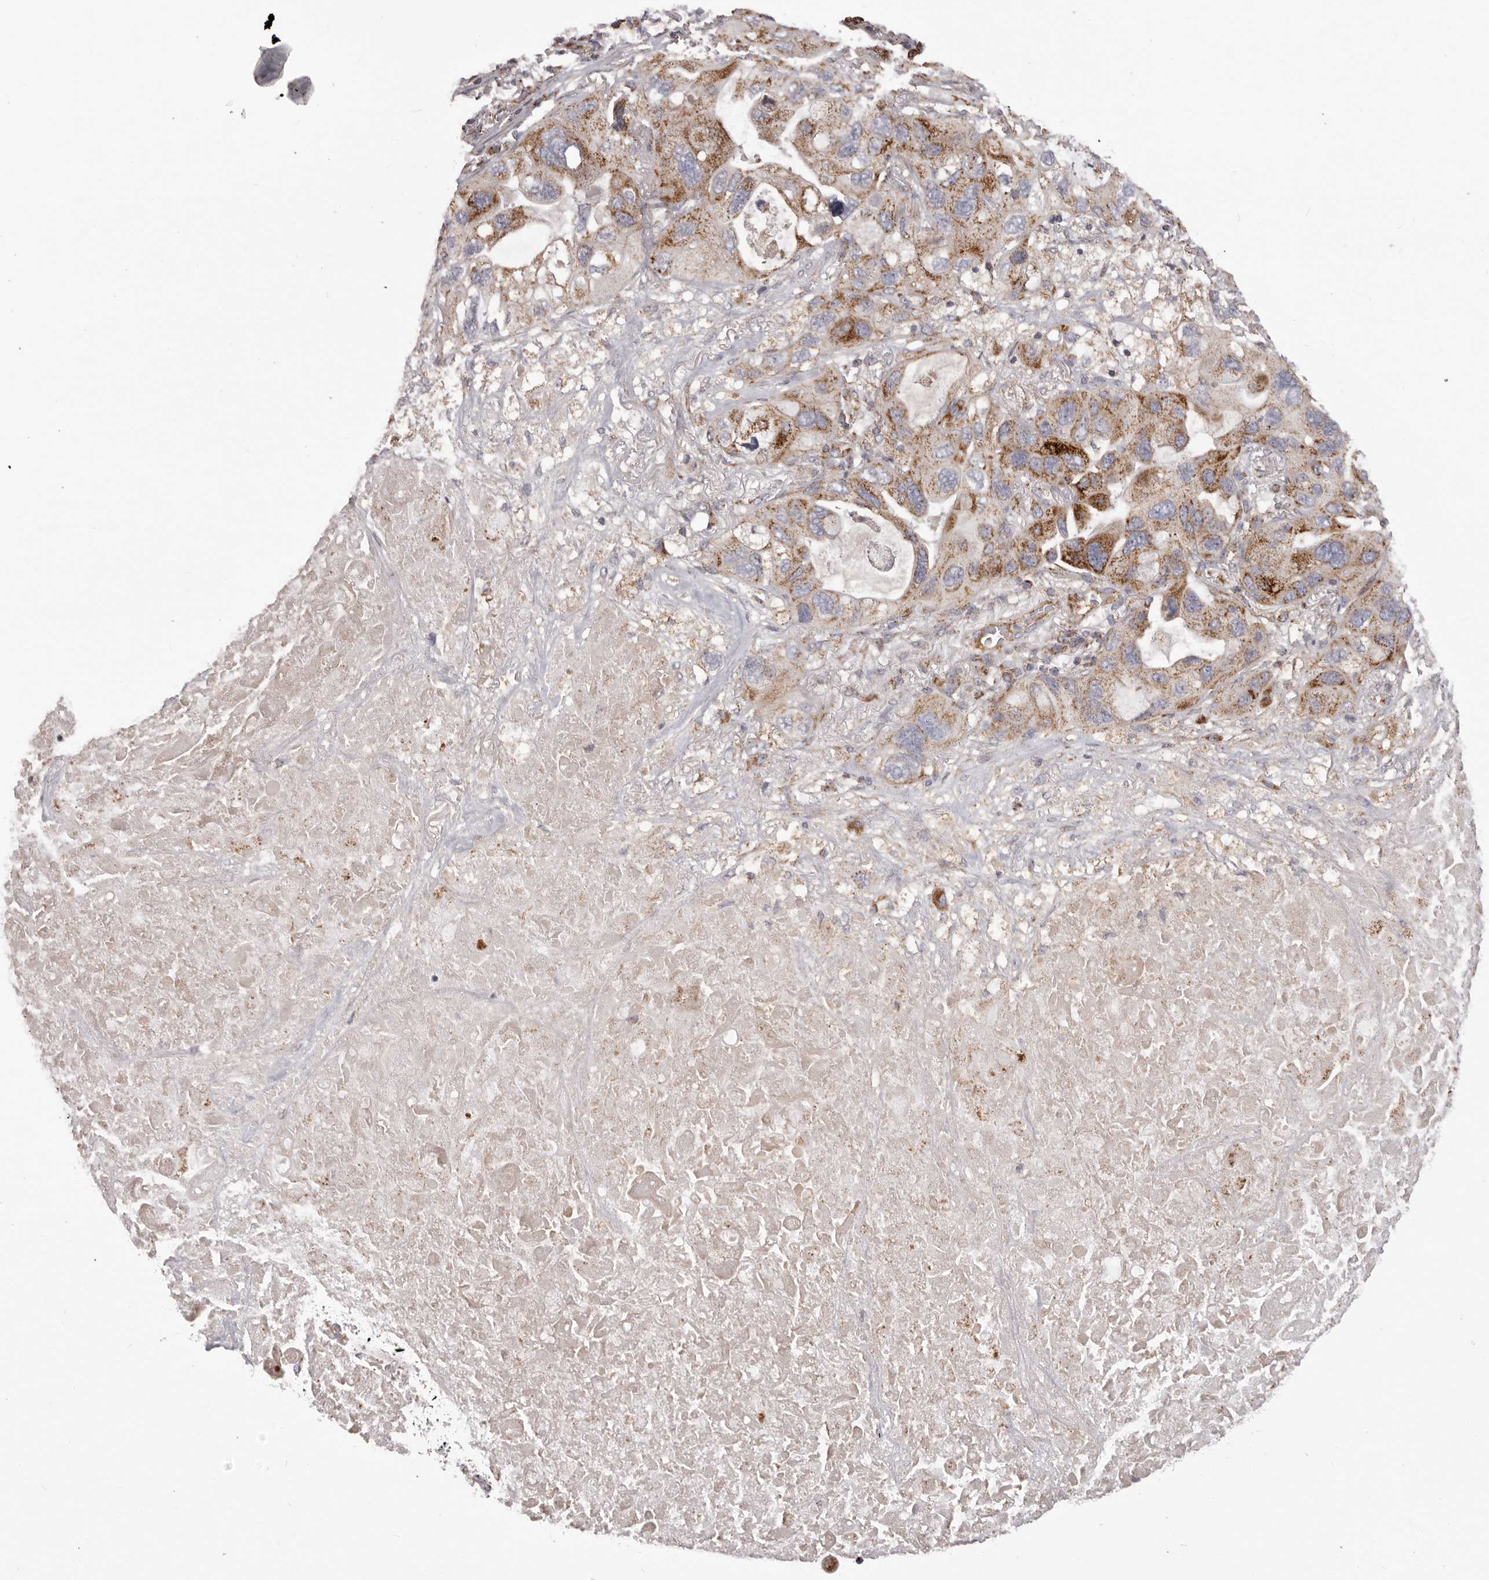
{"staining": {"intensity": "strong", "quantity": "25%-75%", "location": "cytoplasmic/membranous"}, "tissue": "lung cancer", "cell_type": "Tumor cells", "image_type": "cancer", "snomed": [{"axis": "morphology", "description": "Squamous cell carcinoma, NOS"}, {"axis": "topography", "description": "Lung"}], "caption": "Tumor cells show high levels of strong cytoplasmic/membranous positivity in approximately 25%-75% of cells in squamous cell carcinoma (lung).", "gene": "CHRM2", "patient": {"sex": "female", "age": 73}}